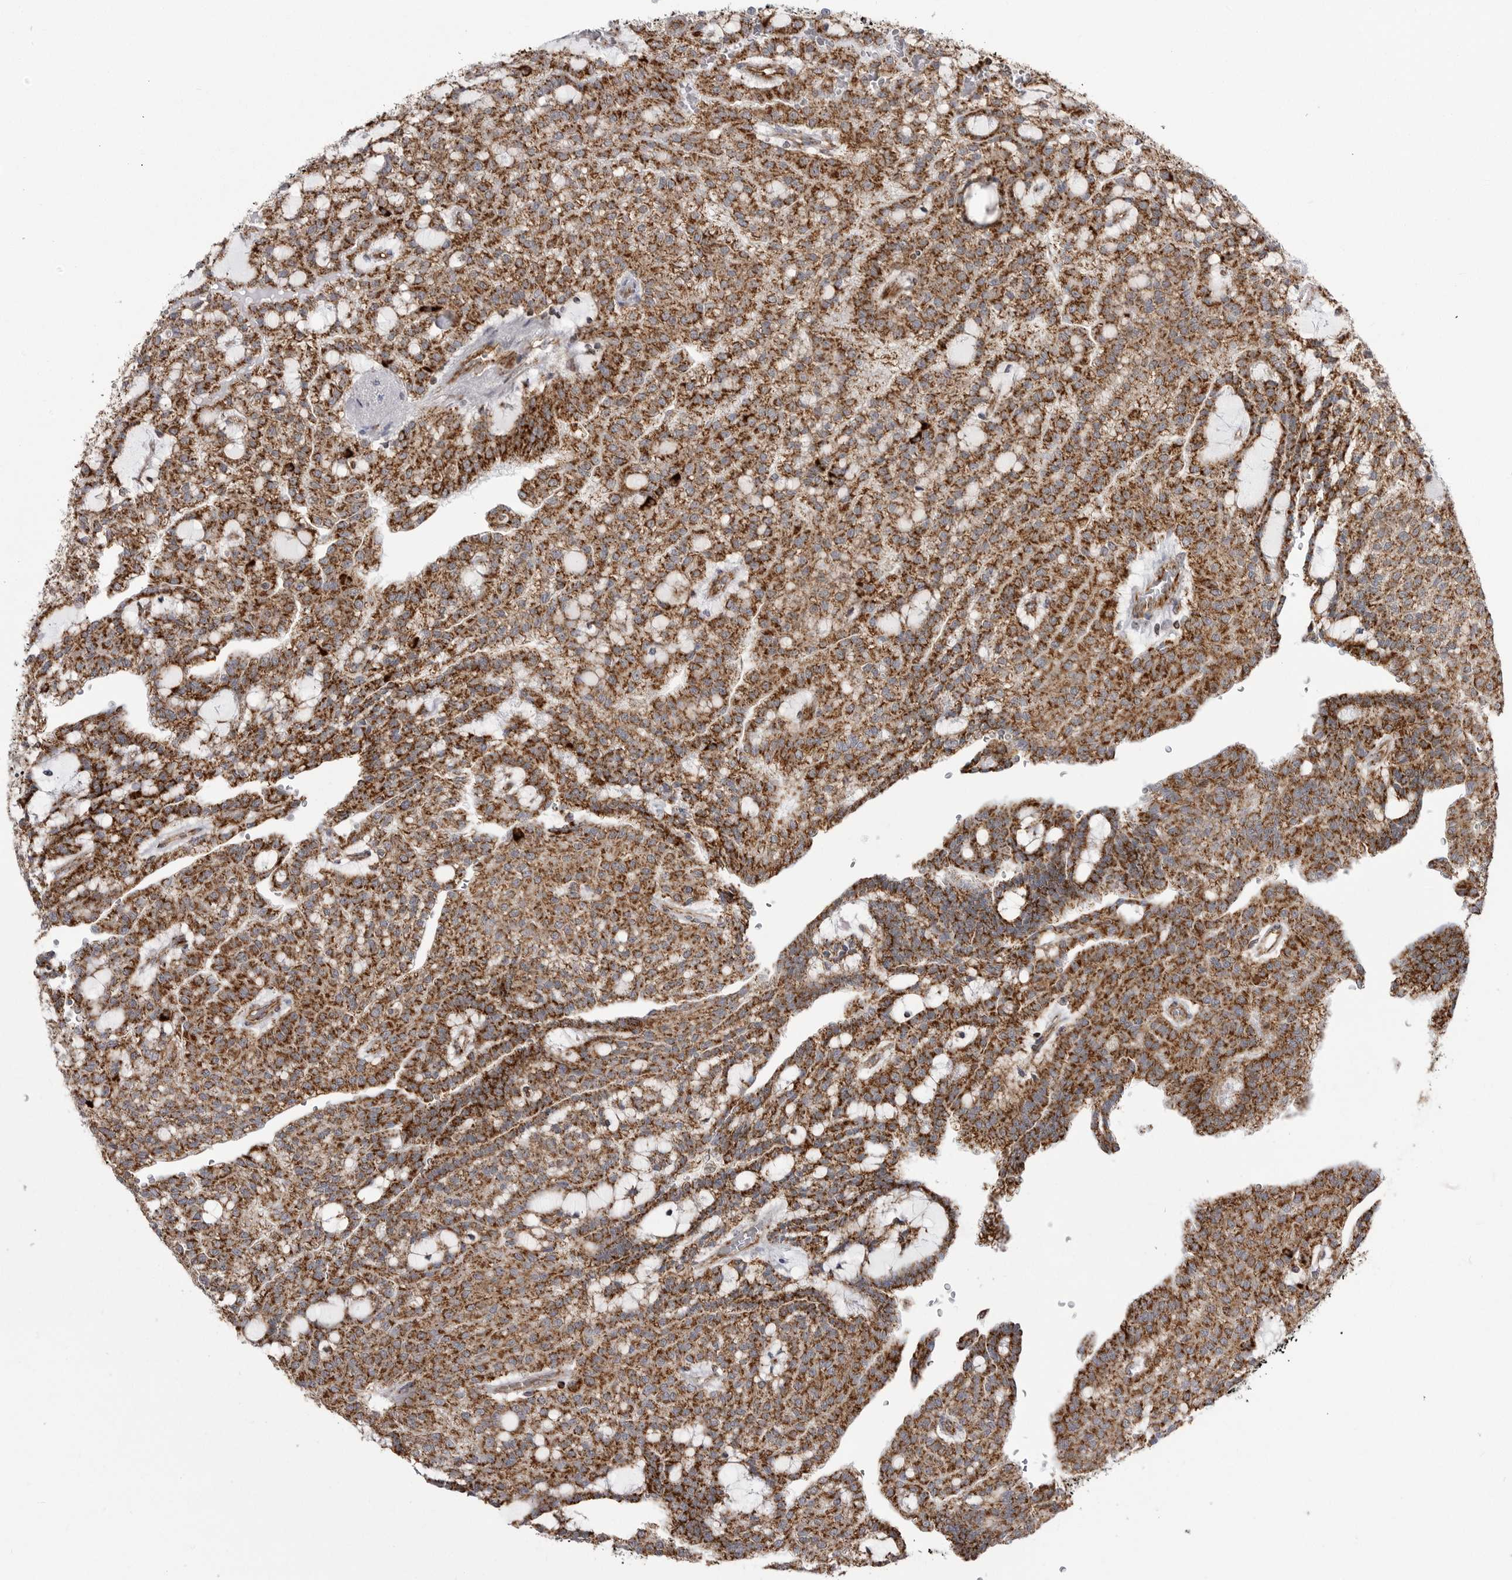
{"staining": {"intensity": "strong", "quantity": ">75%", "location": "cytoplasmic/membranous"}, "tissue": "renal cancer", "cell_type": "Tumor cells", "image_type": "cancer", "snomed": [{"axis": "morphology", "description": "Adenocarcinoma, NOS"}, {"axis": "topography", "description": "Kidney"}], "caption": "Protein staining of renal adenocarcinoma tissue shows strong cytoplasmic/membranous positivity in approximately >75% of tumor cells.", "gene": "FH", "patient": {"sex": "male", "age": 63}}